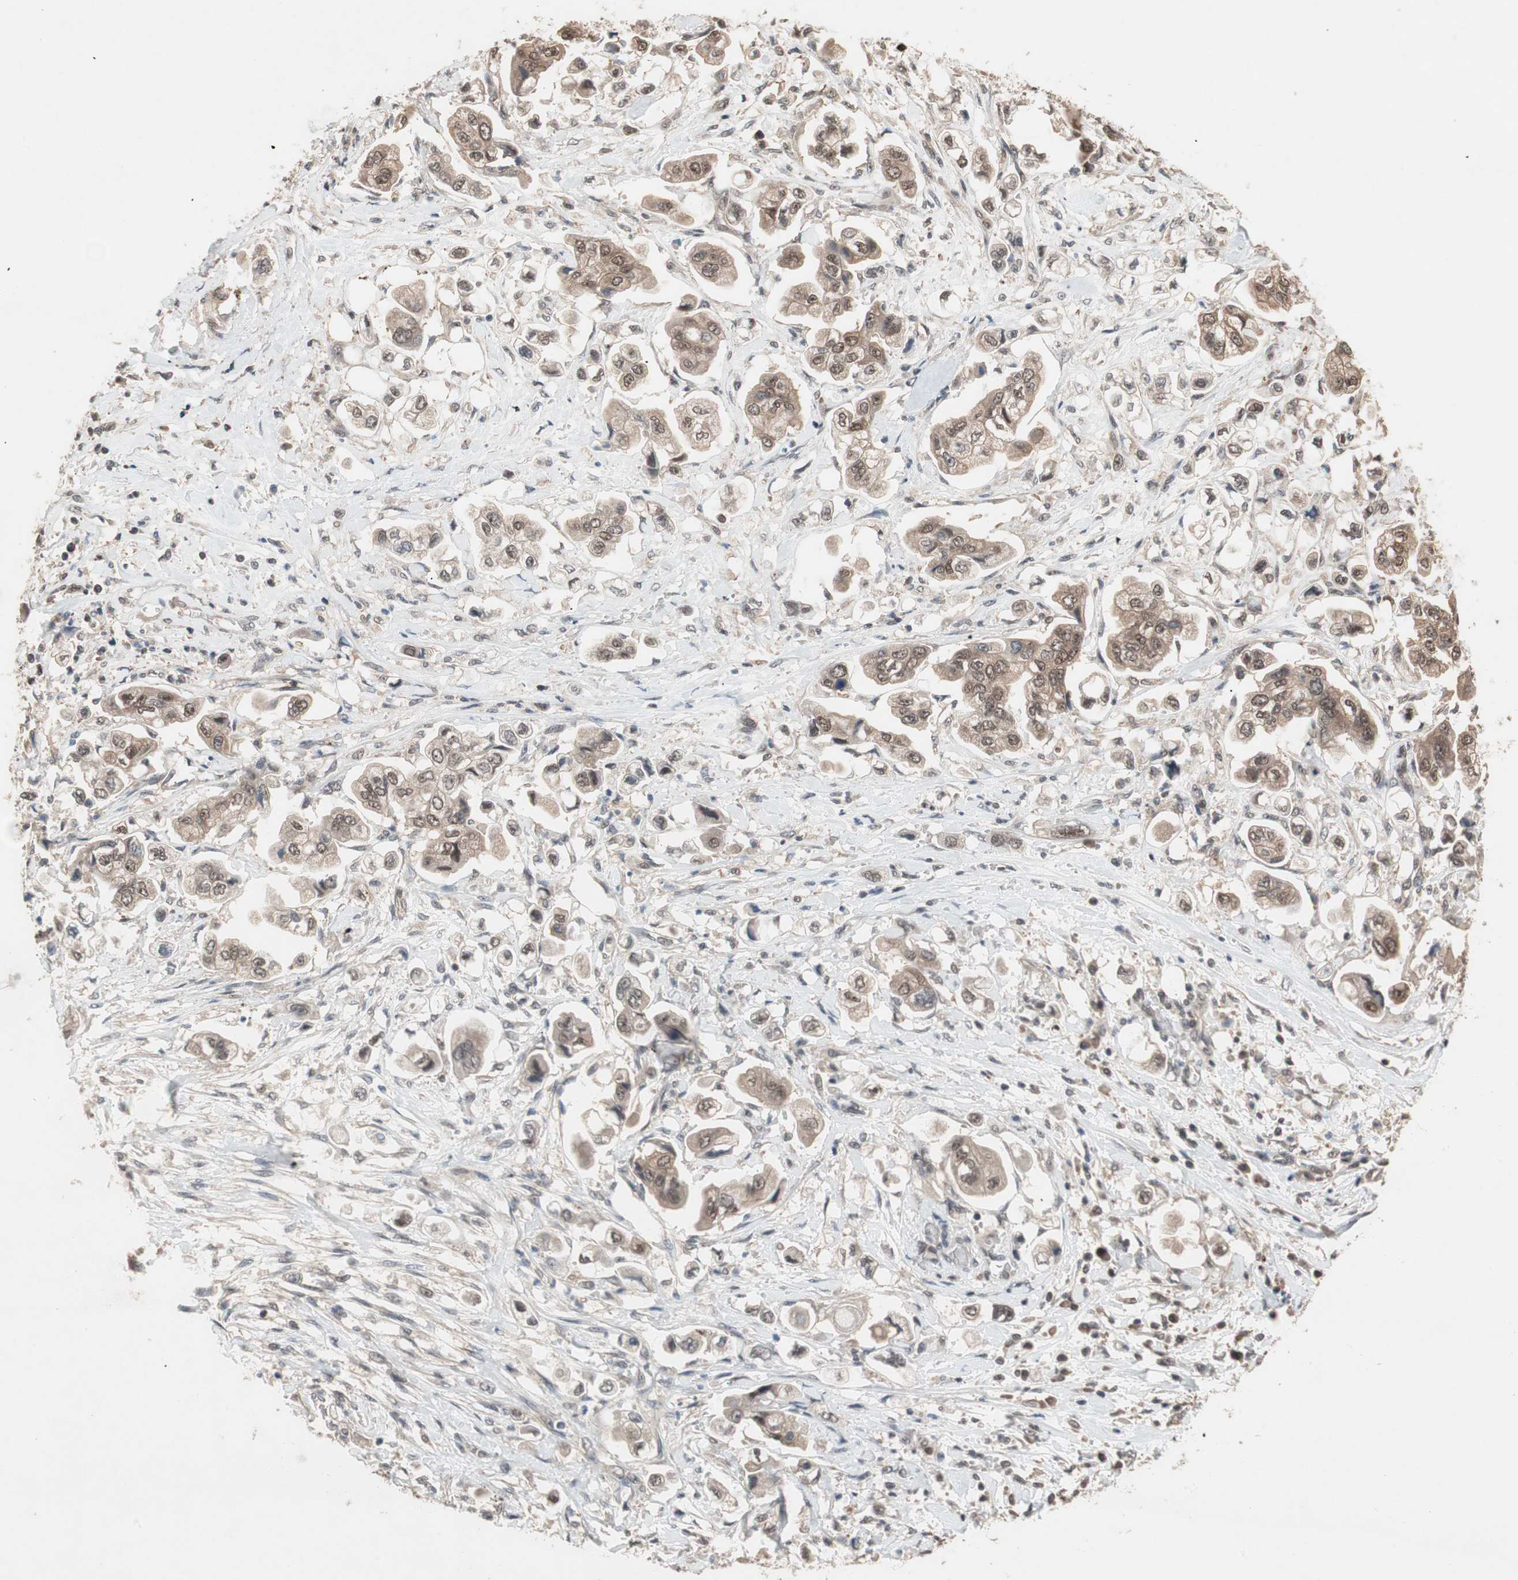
{"staining": {"intensity": "moderate", "quantity": ">75%", "location": "cytoplasmic/membranous,nuclear"}, "tissue": "stomach cancer", "cell_type": "Tumor cells", "image_type": "cancer", "snomed": [{"axis": "morphology", "description": "Adenocarcinoma, NOS"}, {"axis": "topography", "description": "Stomach"}], "caption": "Brown immunohistochemical staining in human stomach cancer (adenocarcinoma) displays moderate cytoplasmic/membranous and nuclear staining in approximately >75% of tumor cells. The staining was performed using DAB to visualize the protein expression in brown, while the nuclei were stained in blue with hematoxylin (Magnification: 20x).", "gene": "GART", "patient": {"sex": "male", "age": 62}}